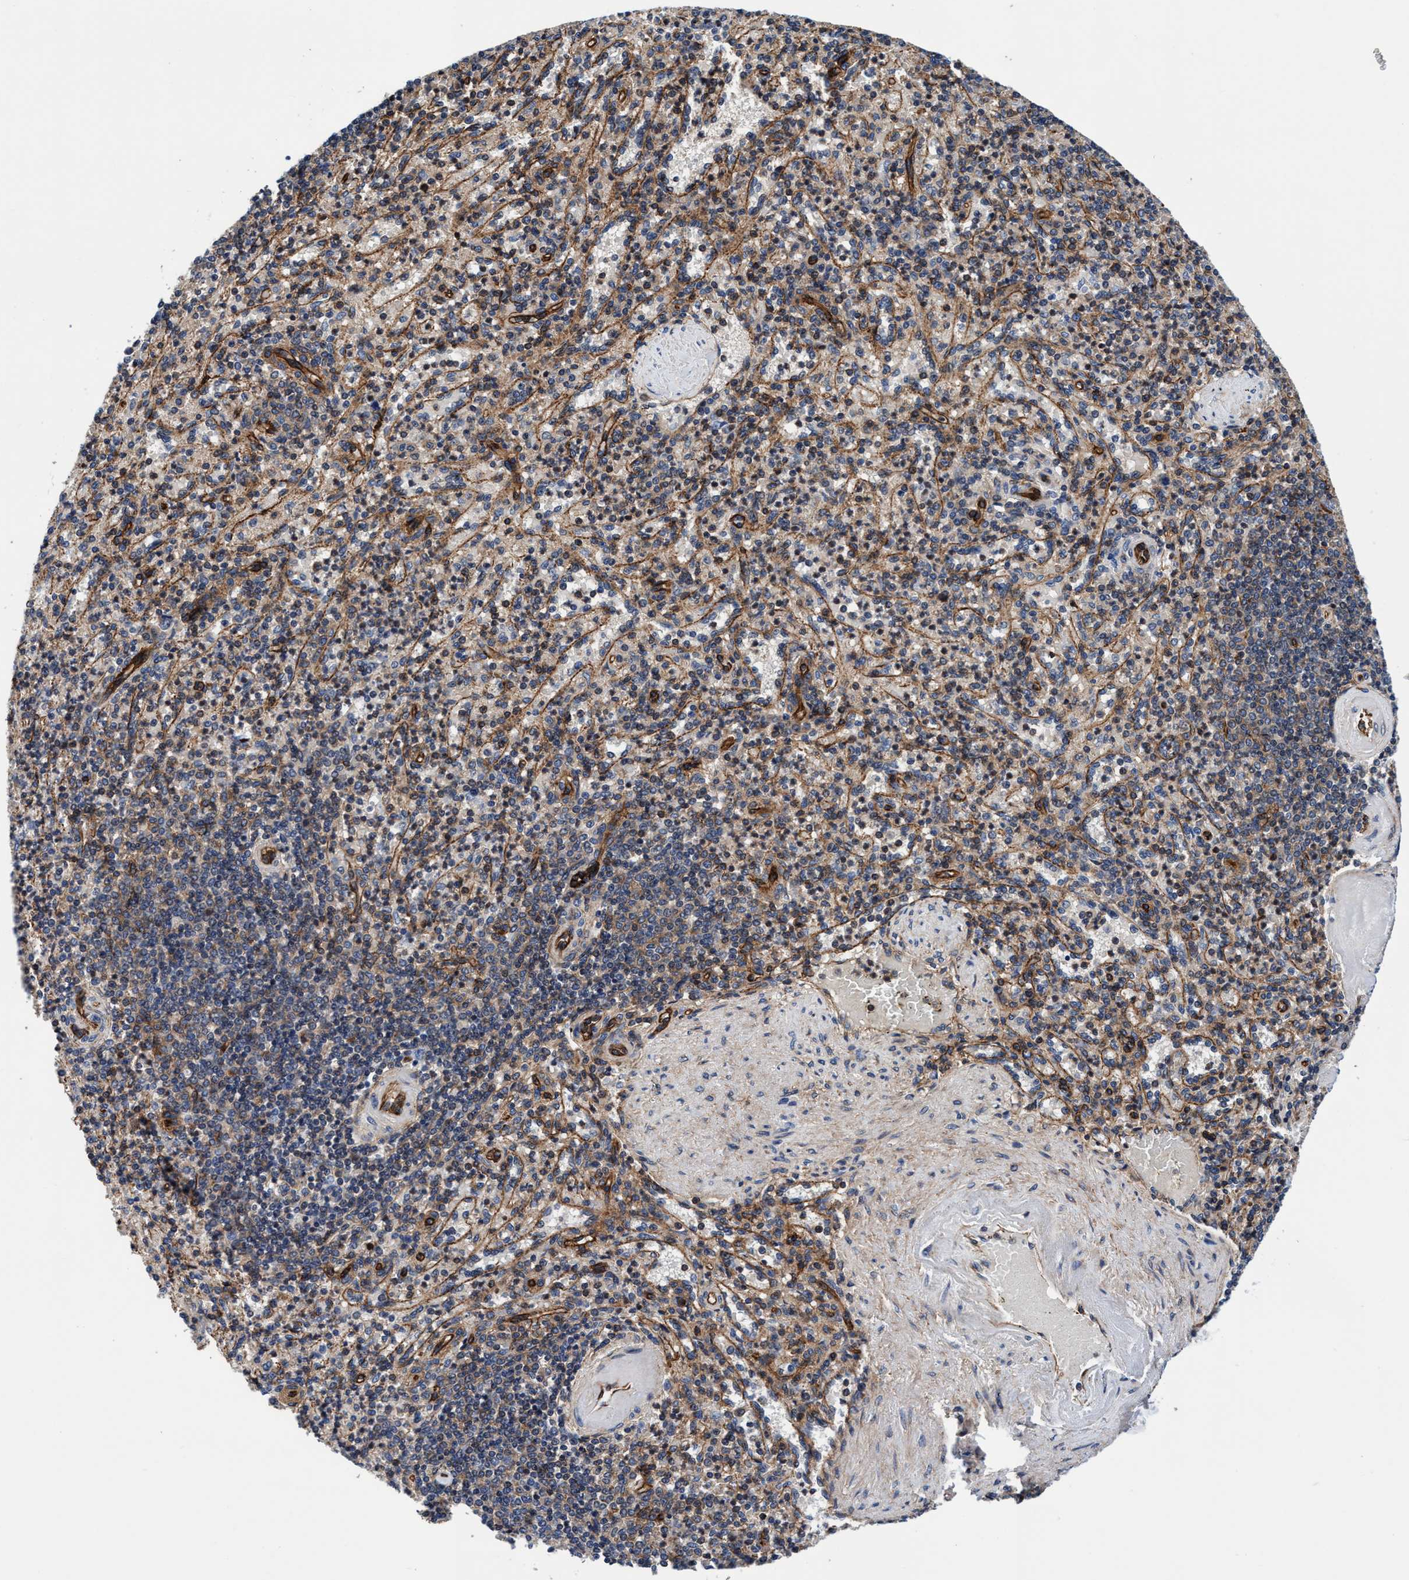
{"staining": {"intensity": "moderate", "quantity": "<25%", "location": "cytoplasmic/membranous"}, "tissue": "spleen", "cell_type": "Cells in red pulp", "image_type": "normal", "snomed": [{"axis": "morphology", "description": "Normal tissue, NOS"}, {"axis": "topography", "description": "Spleen"}], "caption": "The micrograph displays a brown stain indicating the presence of a protein in the cytoplasmic/membranous of cells in red pulp in spleen. Nuclei are stained in blue.", "gene": "MCM3AP", "patient": {"sex": "female", "age": 74}}